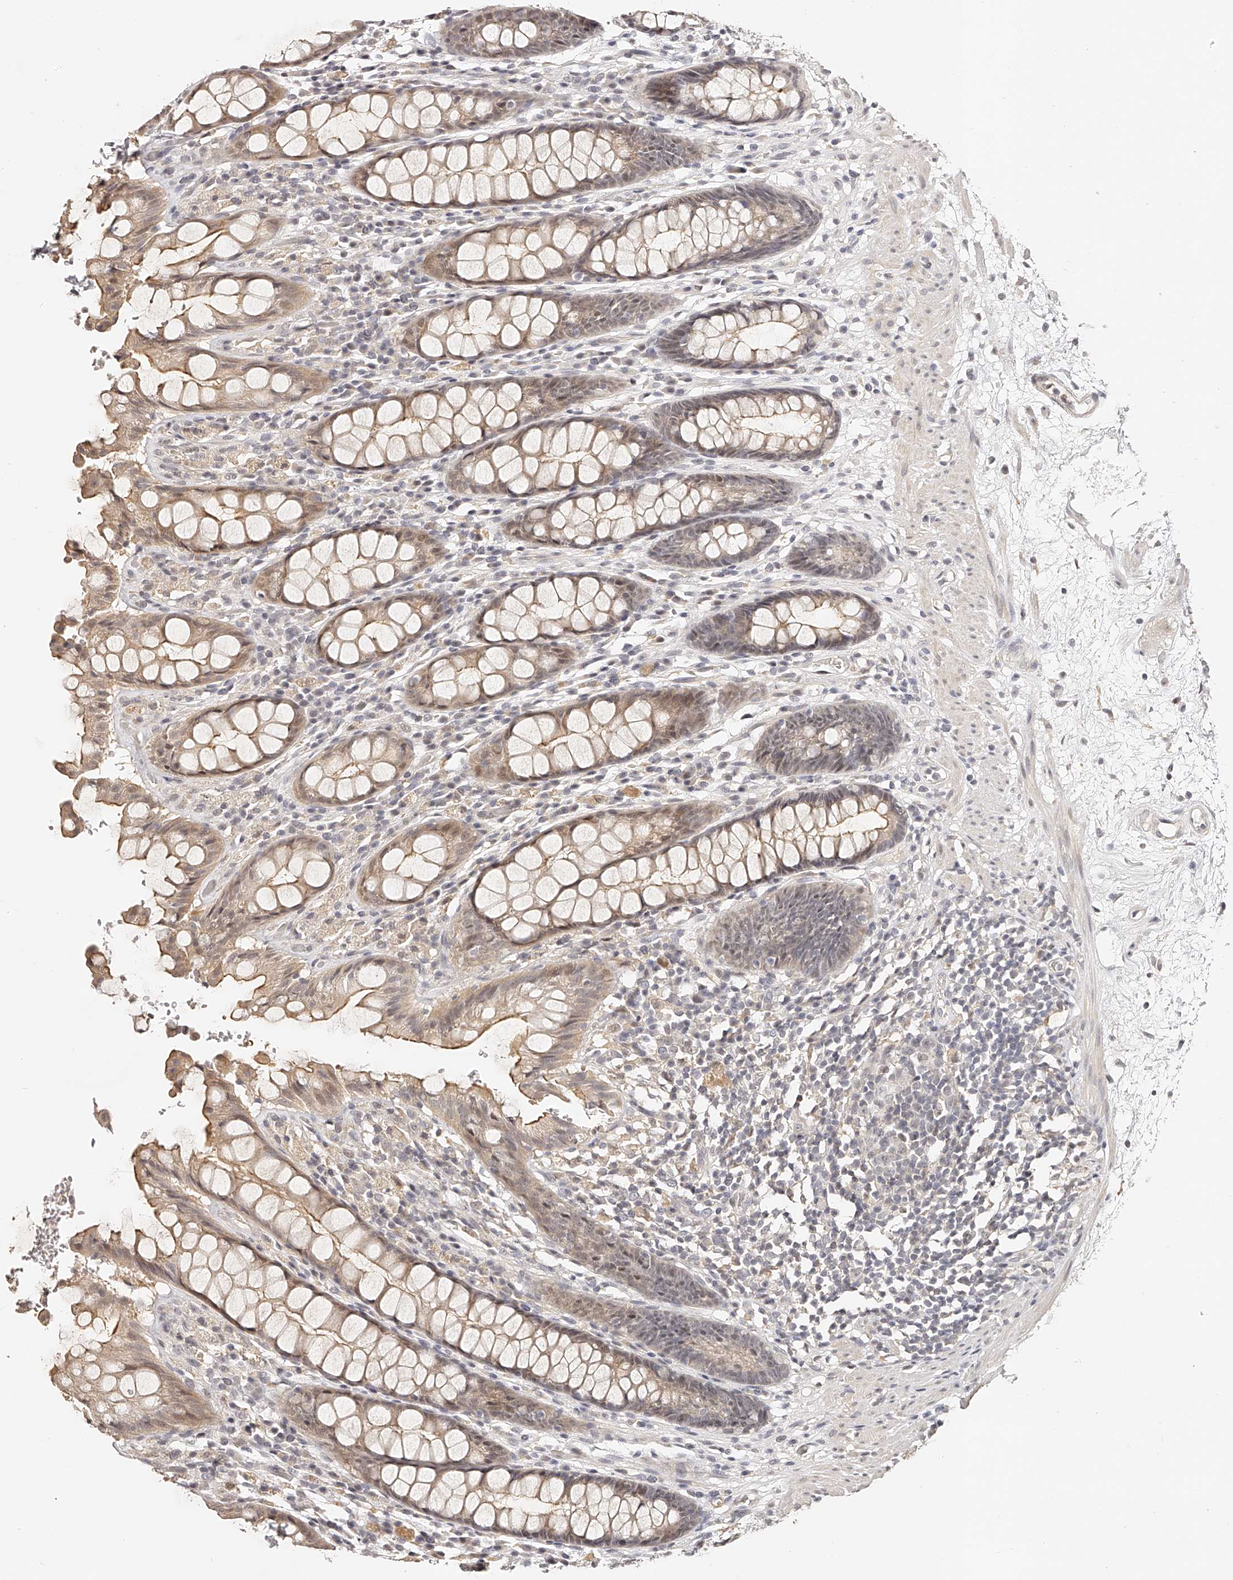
{"staining": {"intensity": "weak", "quantity": ">75%", "location": "cytoplasmic/membranous"}, "tissue": "rectum", "cell_type": "Glandular cells", "image_type": "normal", "snomed": [{"axis": "morphology", "description": "Normal tissue, NOS"}, {"axis": "topography", "description": "Rectum"}], "caption": "Approximately >75% of glandular cells in benign human rectum demonstrate weak cytoplasmic/membranous protein expression as visualized by brown immunohistochemical staining.", "gene": "ZNF789", "patient": {"sex": "male", "age": 64}}